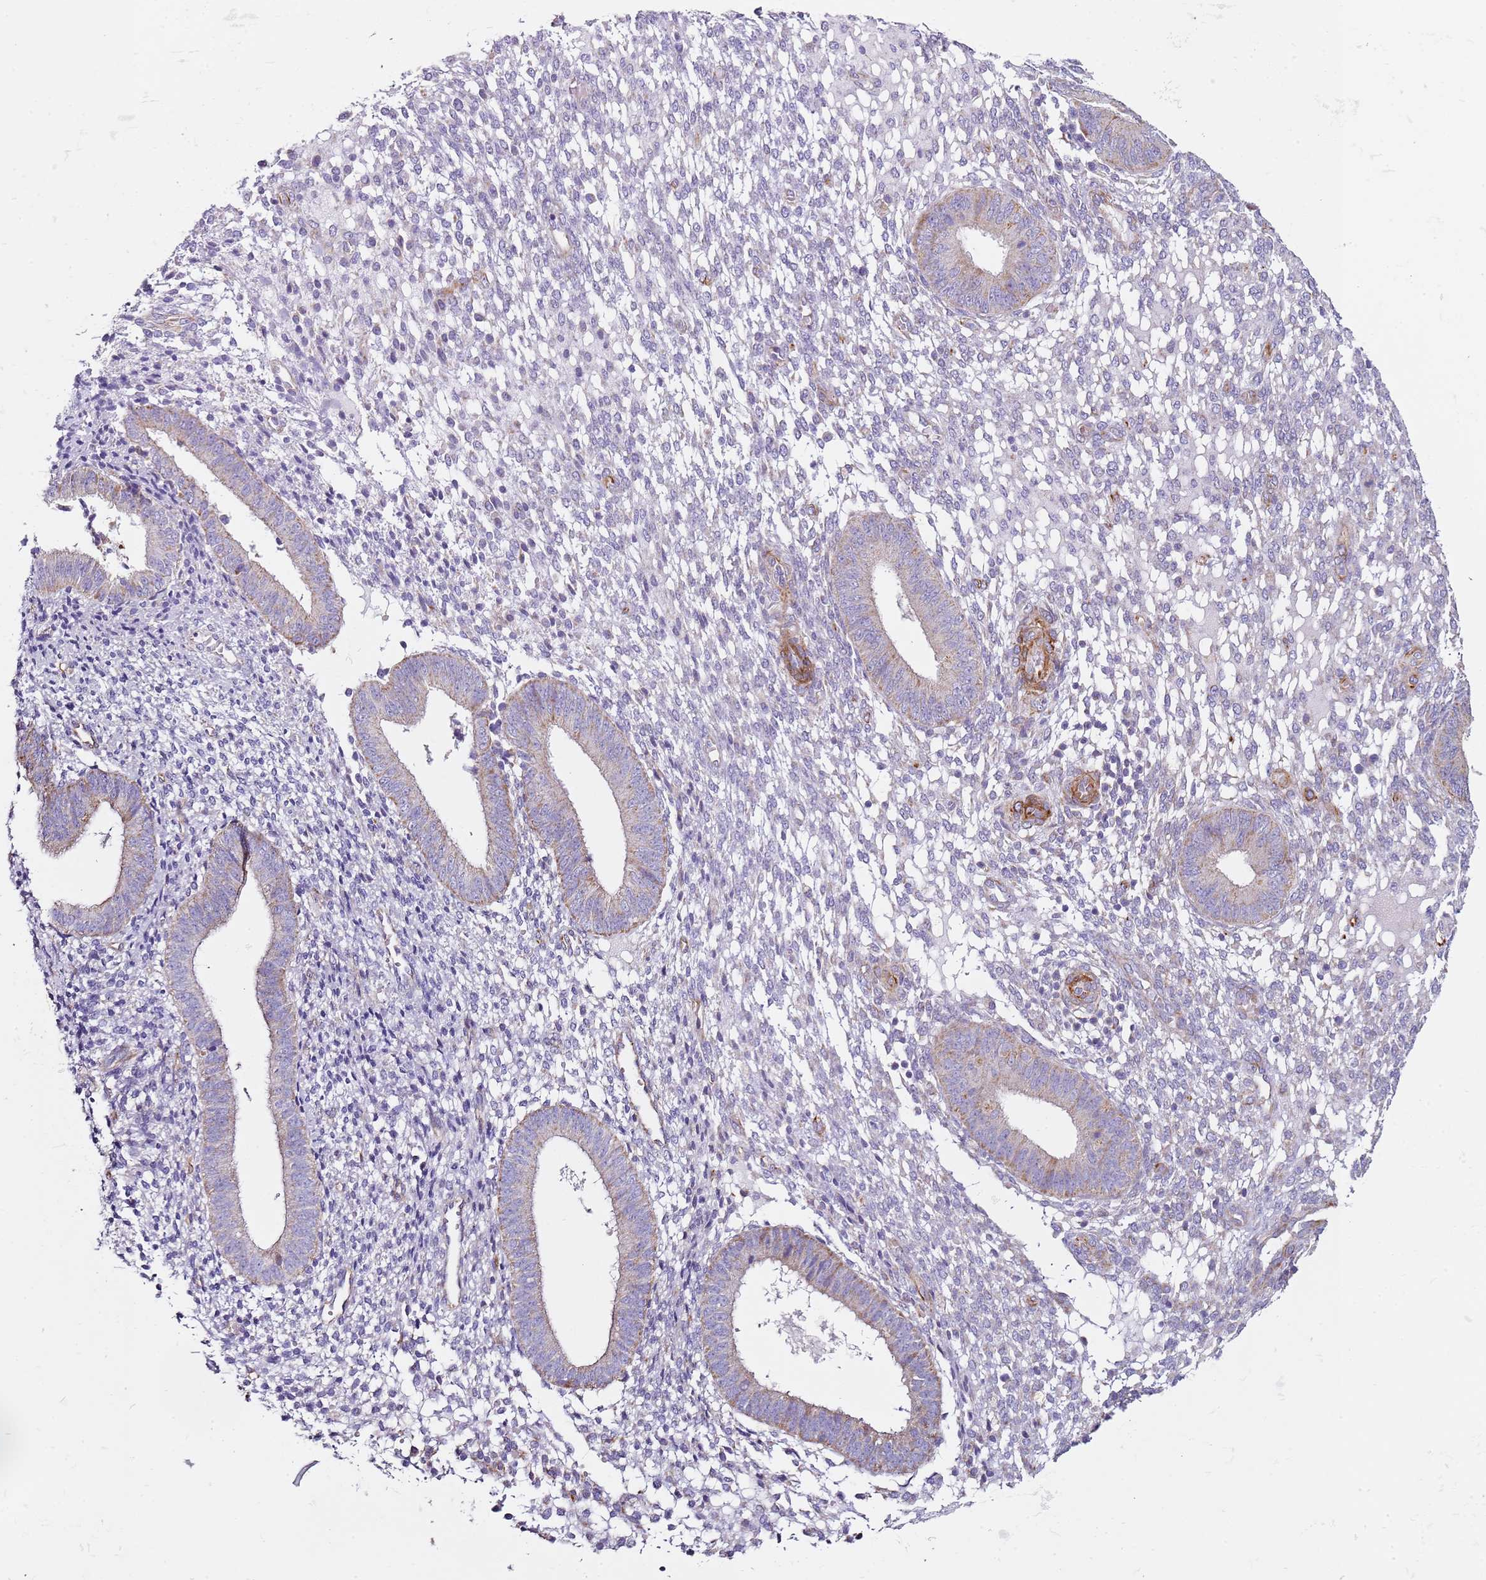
{"staining": {"intensity": "negative", "quantity": "none", "location": "none"}, "tissue": "endometrium", "cell_type": "Cells in endometrial stroma", "image_type": "normal", "snomed": [{"axis": "morphology", "description": "Normal tissue, NOS"}, {"axis": "topography", "description": "Endometrium"}], "caption": "Protein analysis of normal endometrium reveals no significant positivity in cells in endometrial stroma.", "gene": "ALS2", "patient": {"sex": "female", "age": 49}}